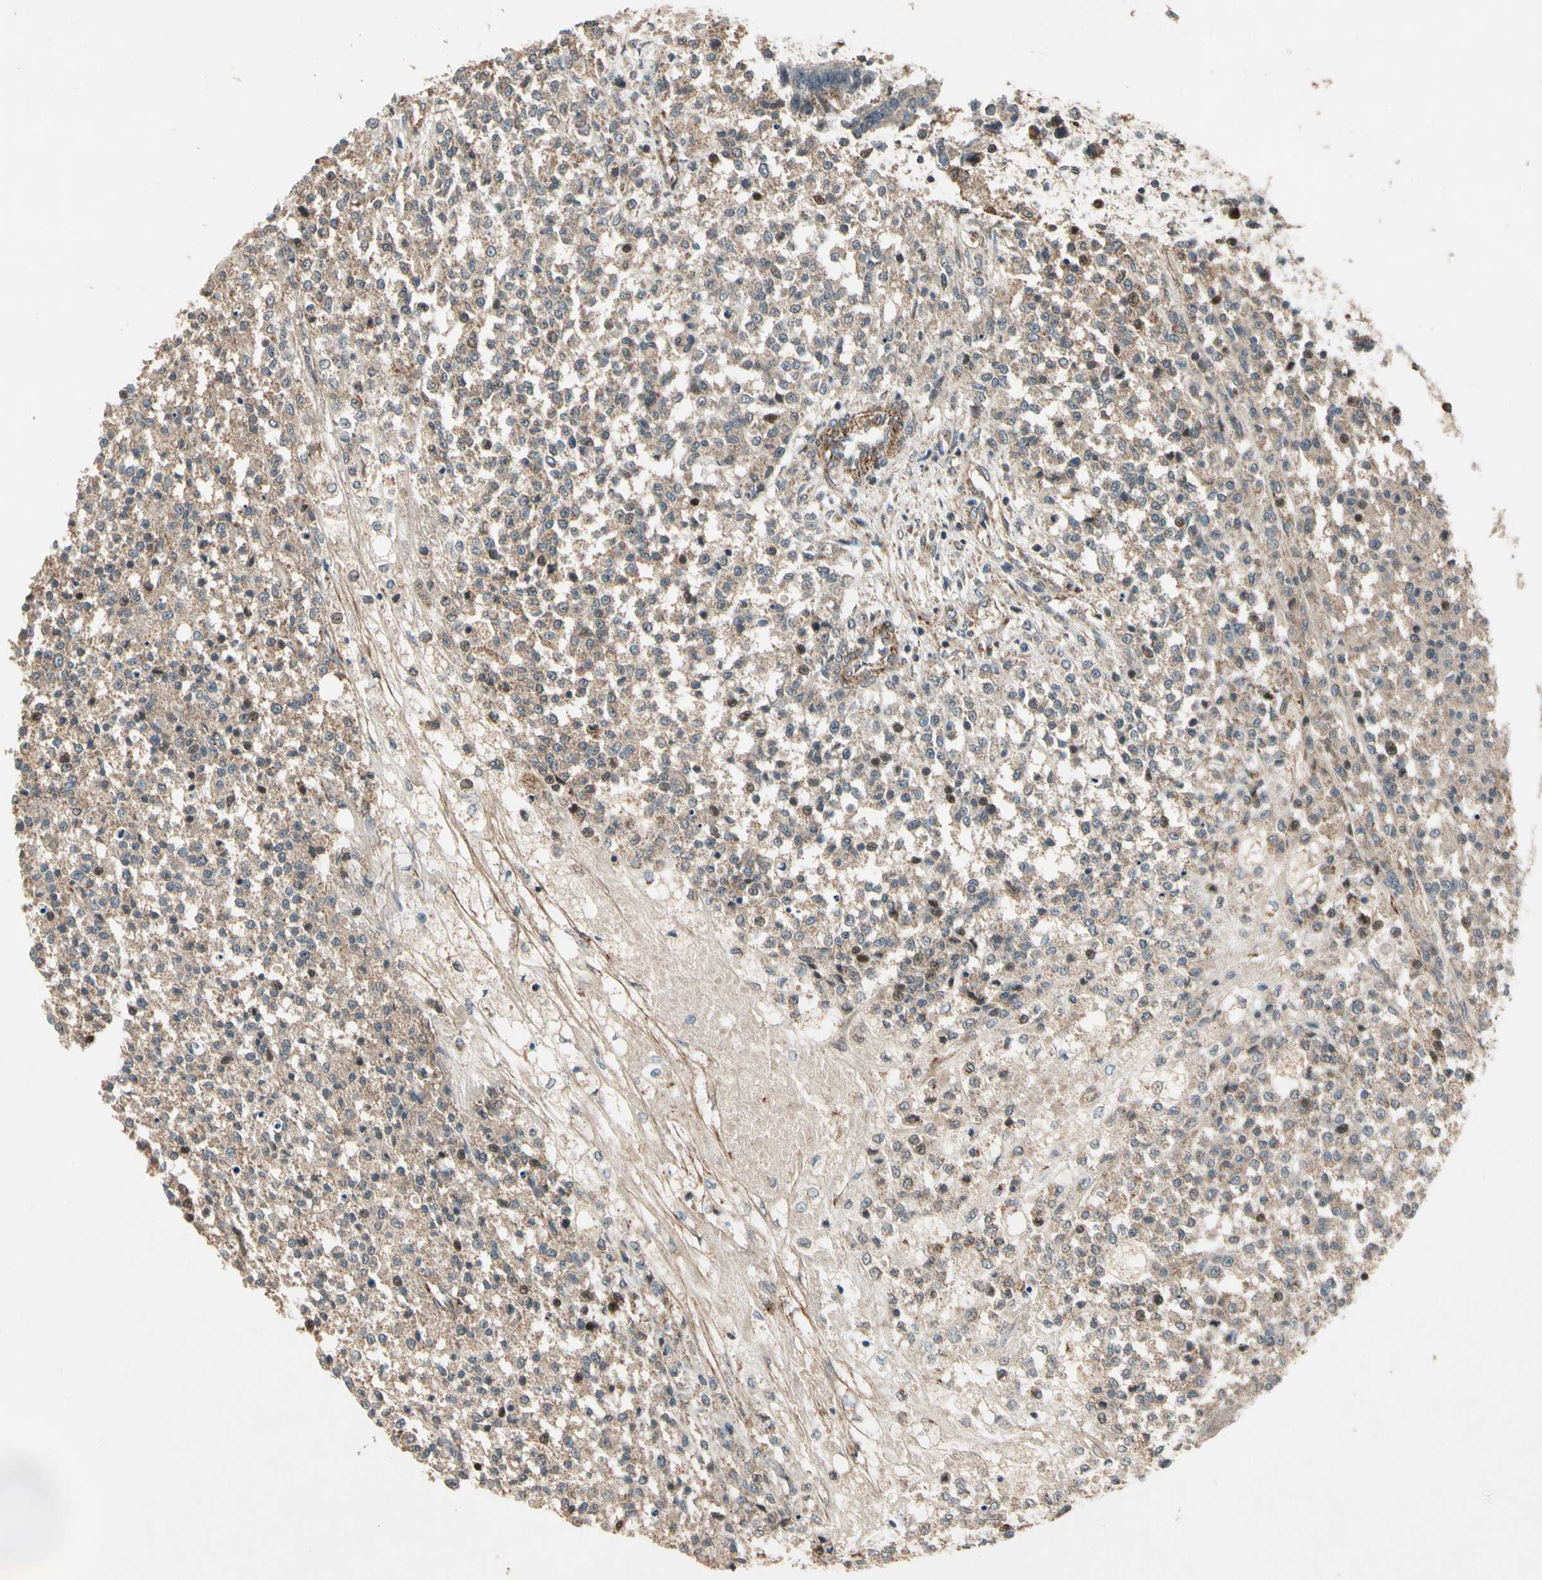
{"staining": {"intensity": "weak", "quantity": "25%-75%", "location": "cytoplasmic/membranous"}, "tissue": "testis cancer", "cell_type": "Tumor cells", "image_type": "cancer", "snomed": [{"axis": "morphology", "description": "Seminoma, NOS"}, {"axis": "topography", "description": "Testis"}], "caption": "This micrograph demonstrates testis cancer stained with immunohistochemistry to label a protein in brown. The cytoplasmic/membranous of tumor cells show weak positivity for the protein. Nuclei are counter-stained blue.", "gene": "GCK", "patient": {"sex": "male", "age": 59}}